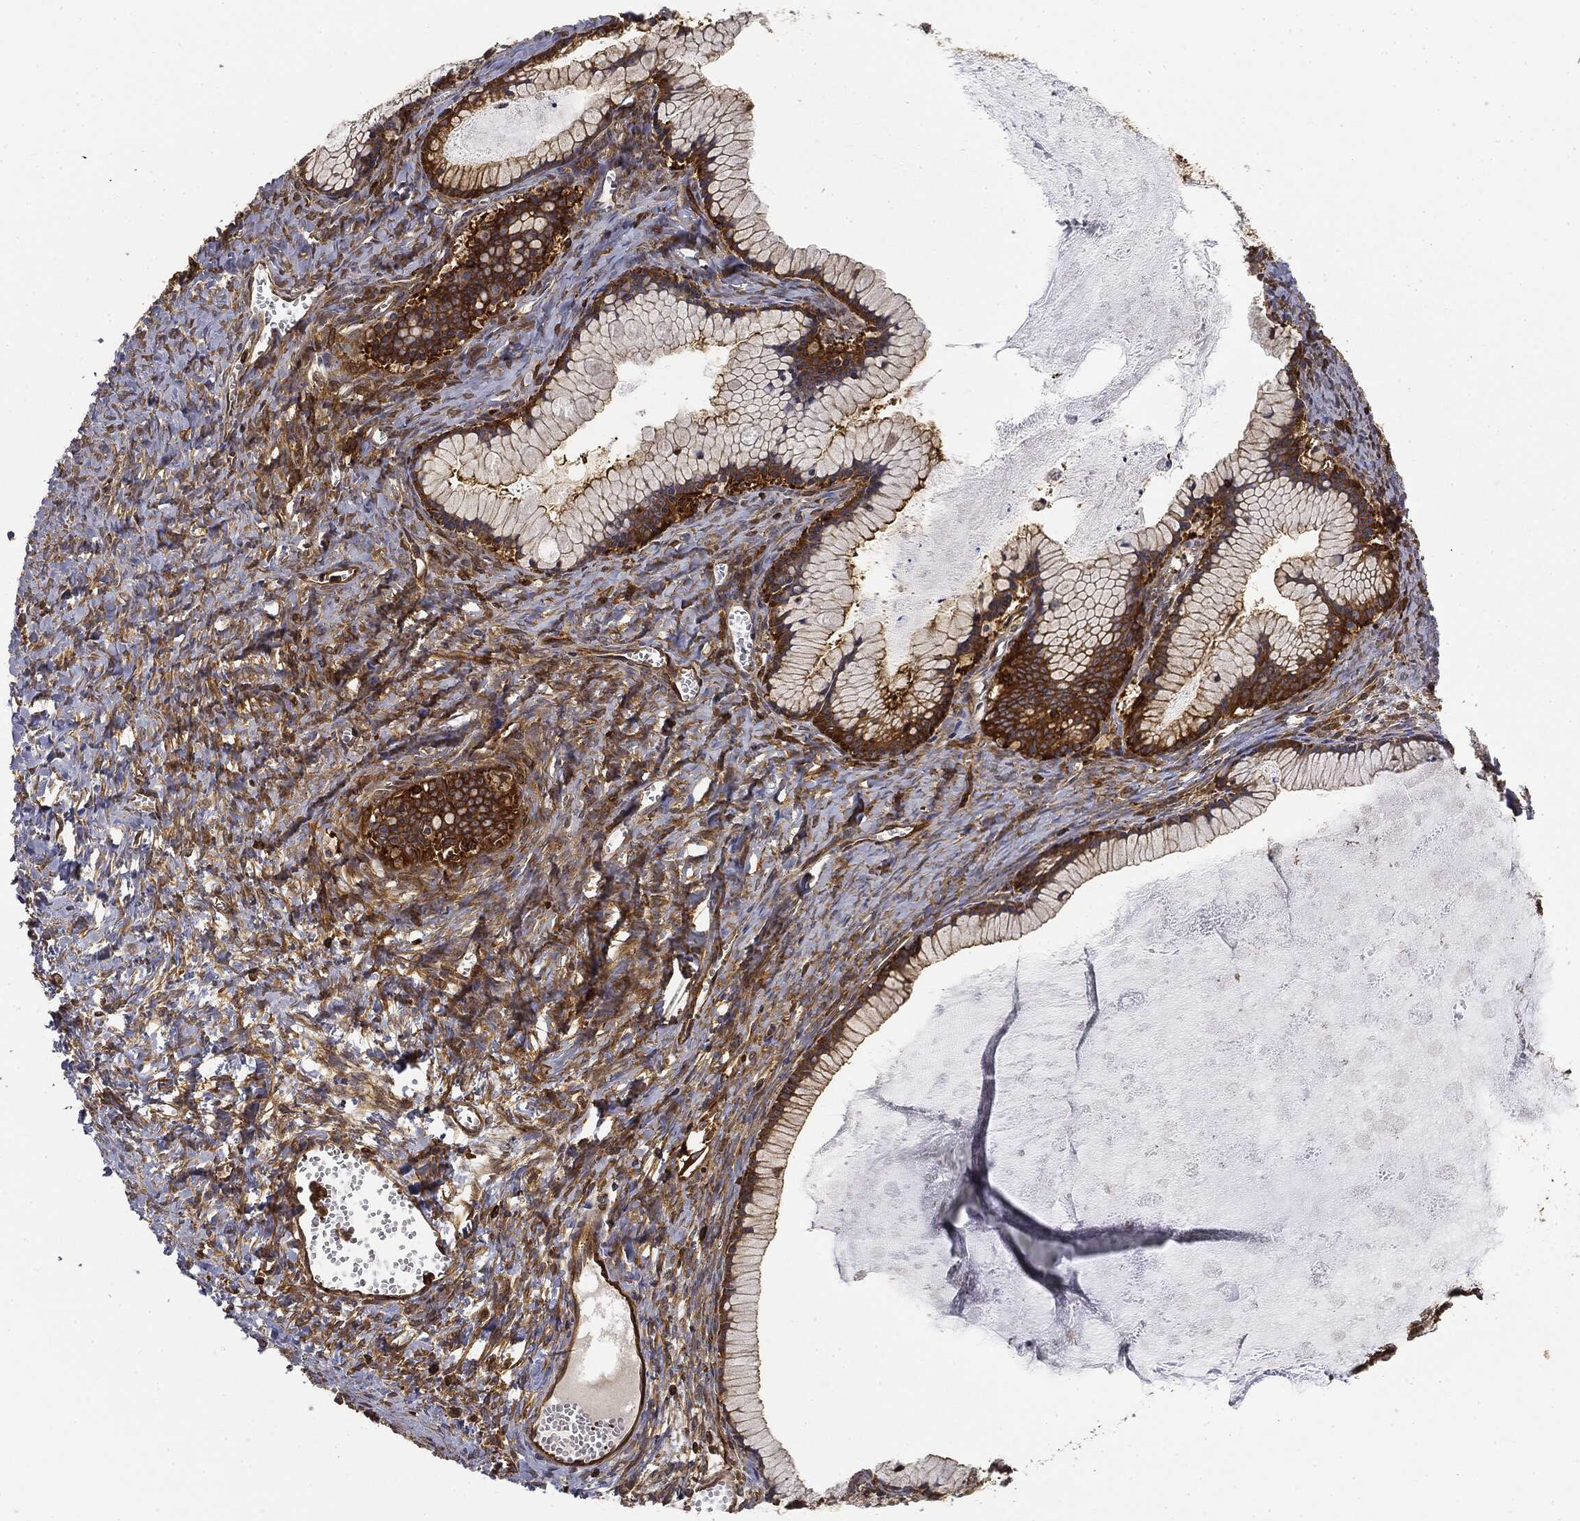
{"staining": {"intensity": "strong", "quantity": ">75%", "location": "cytoplasmic/membranous"}, "tissue": "ovarian cancer", "cell_type": "Tumor cells", "image_type": "cancer", "snomed": [{"axis": "morphology", "description": "Cystadenocarcinoma, mucinous, NOS"}, {"axis": "topography", "description": "Ovary"}], "caption": "Immunohistochemistry (IHC) staining of ovarian cancer (mucinous cystadenocarcinoma), which displays high levels of strong cytoplasmic/membranous staining in about >75% of tumor cells indicating strong cytoplasmic/membranous protein staining. The staining was performed using DAB (brown) for protein detection and nuclei were counterstained in hematoxylin (blue).", "gene": "WDR1", "patient": {"sex": "female", "age": 41}}